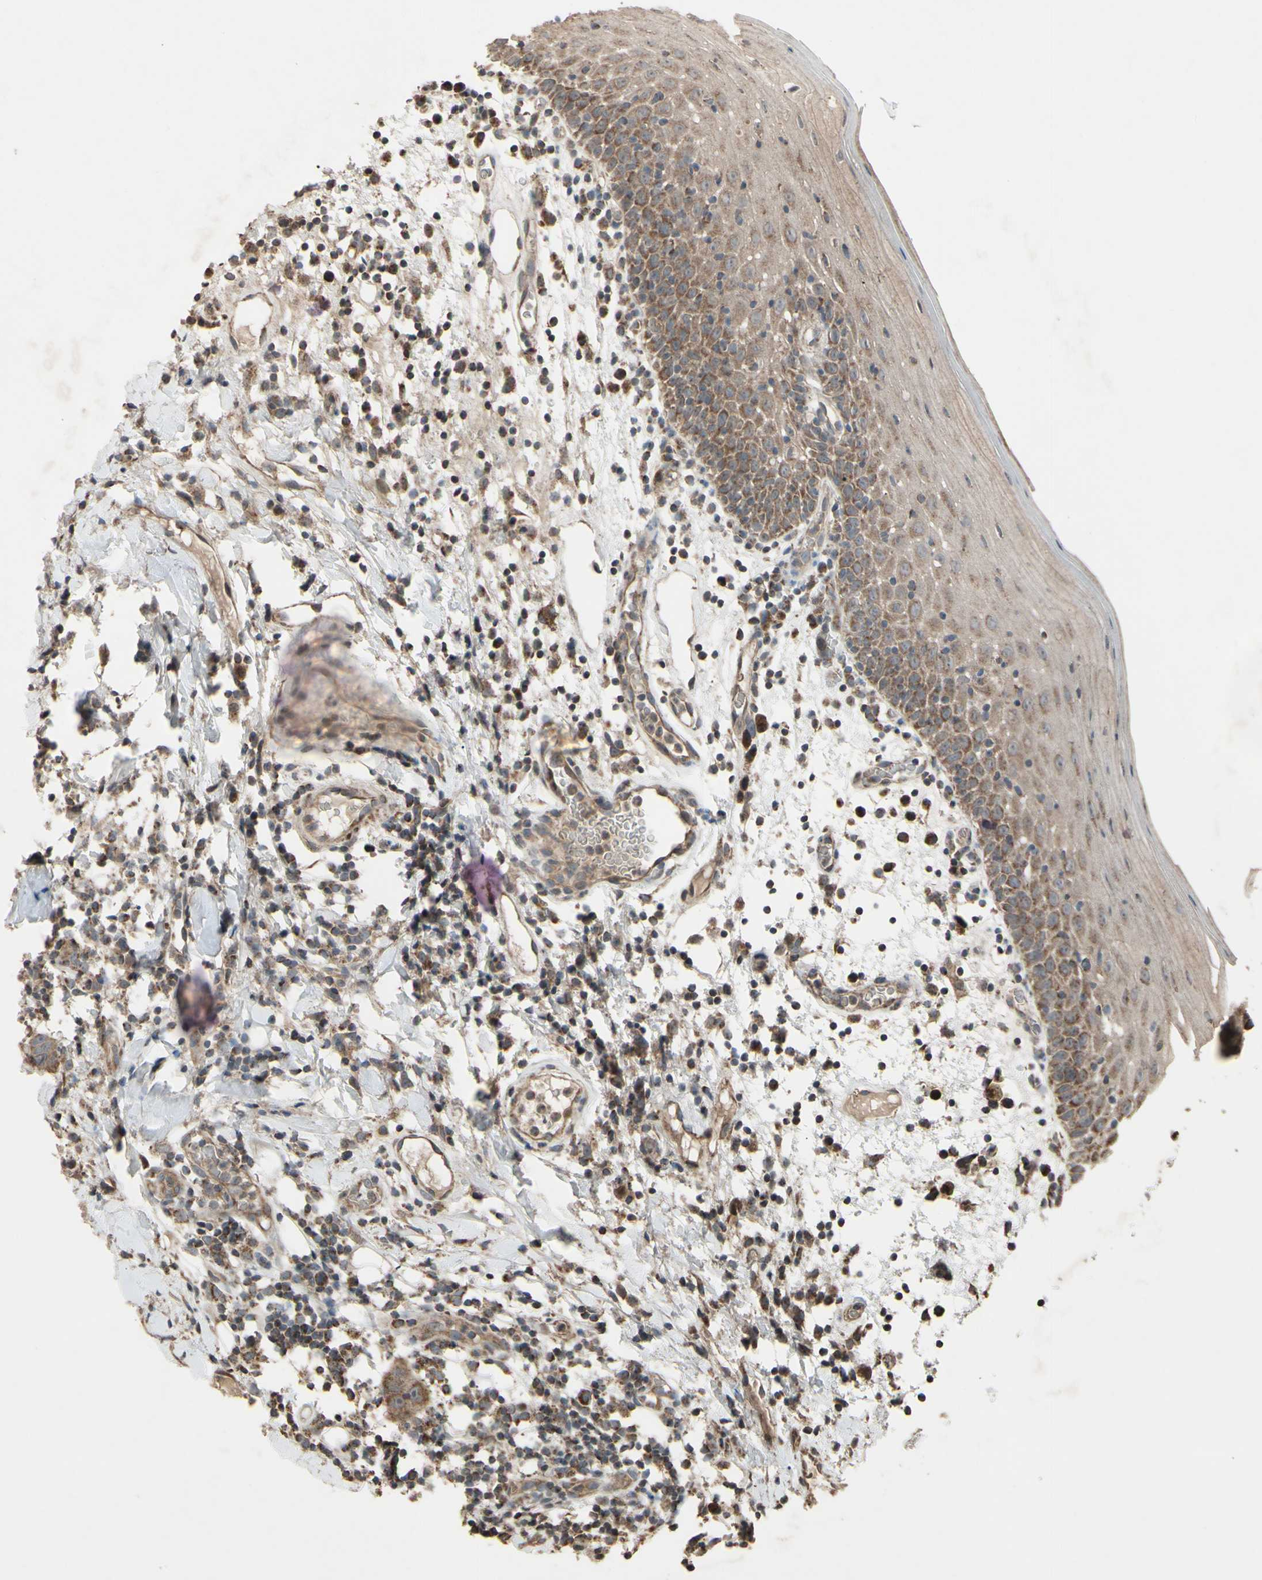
{"staining": {"intensity": "moderate", "quantity": ">75%", "location": "cytoplasmic/membranous"}, "tissue": "oral mucosa", "cell_type": "Squamous epithelial cells", "image_type": "normal", "snomed": [{"axis": "morphology", "description": "Normal tissue, NOS"}, {"axis": "morphology", "description": "Squamous cell carcinoma, NOS"}, {"axis": "topography", "description": "Skeletal muscle"}, {"axis": "topography", "description": "Oral tissue"}], "caption": "This histopathology image exhibits normal oral mucosa stained with immunohistochemistry to label a protein in brown. The cytoplasmic/membranous of squamous epithelial cells show moderate positivity for the protein. Nuclei are counter-stained blue.", "gene": "ACOT8", "patient": {"sex": "male", "age": 71}}